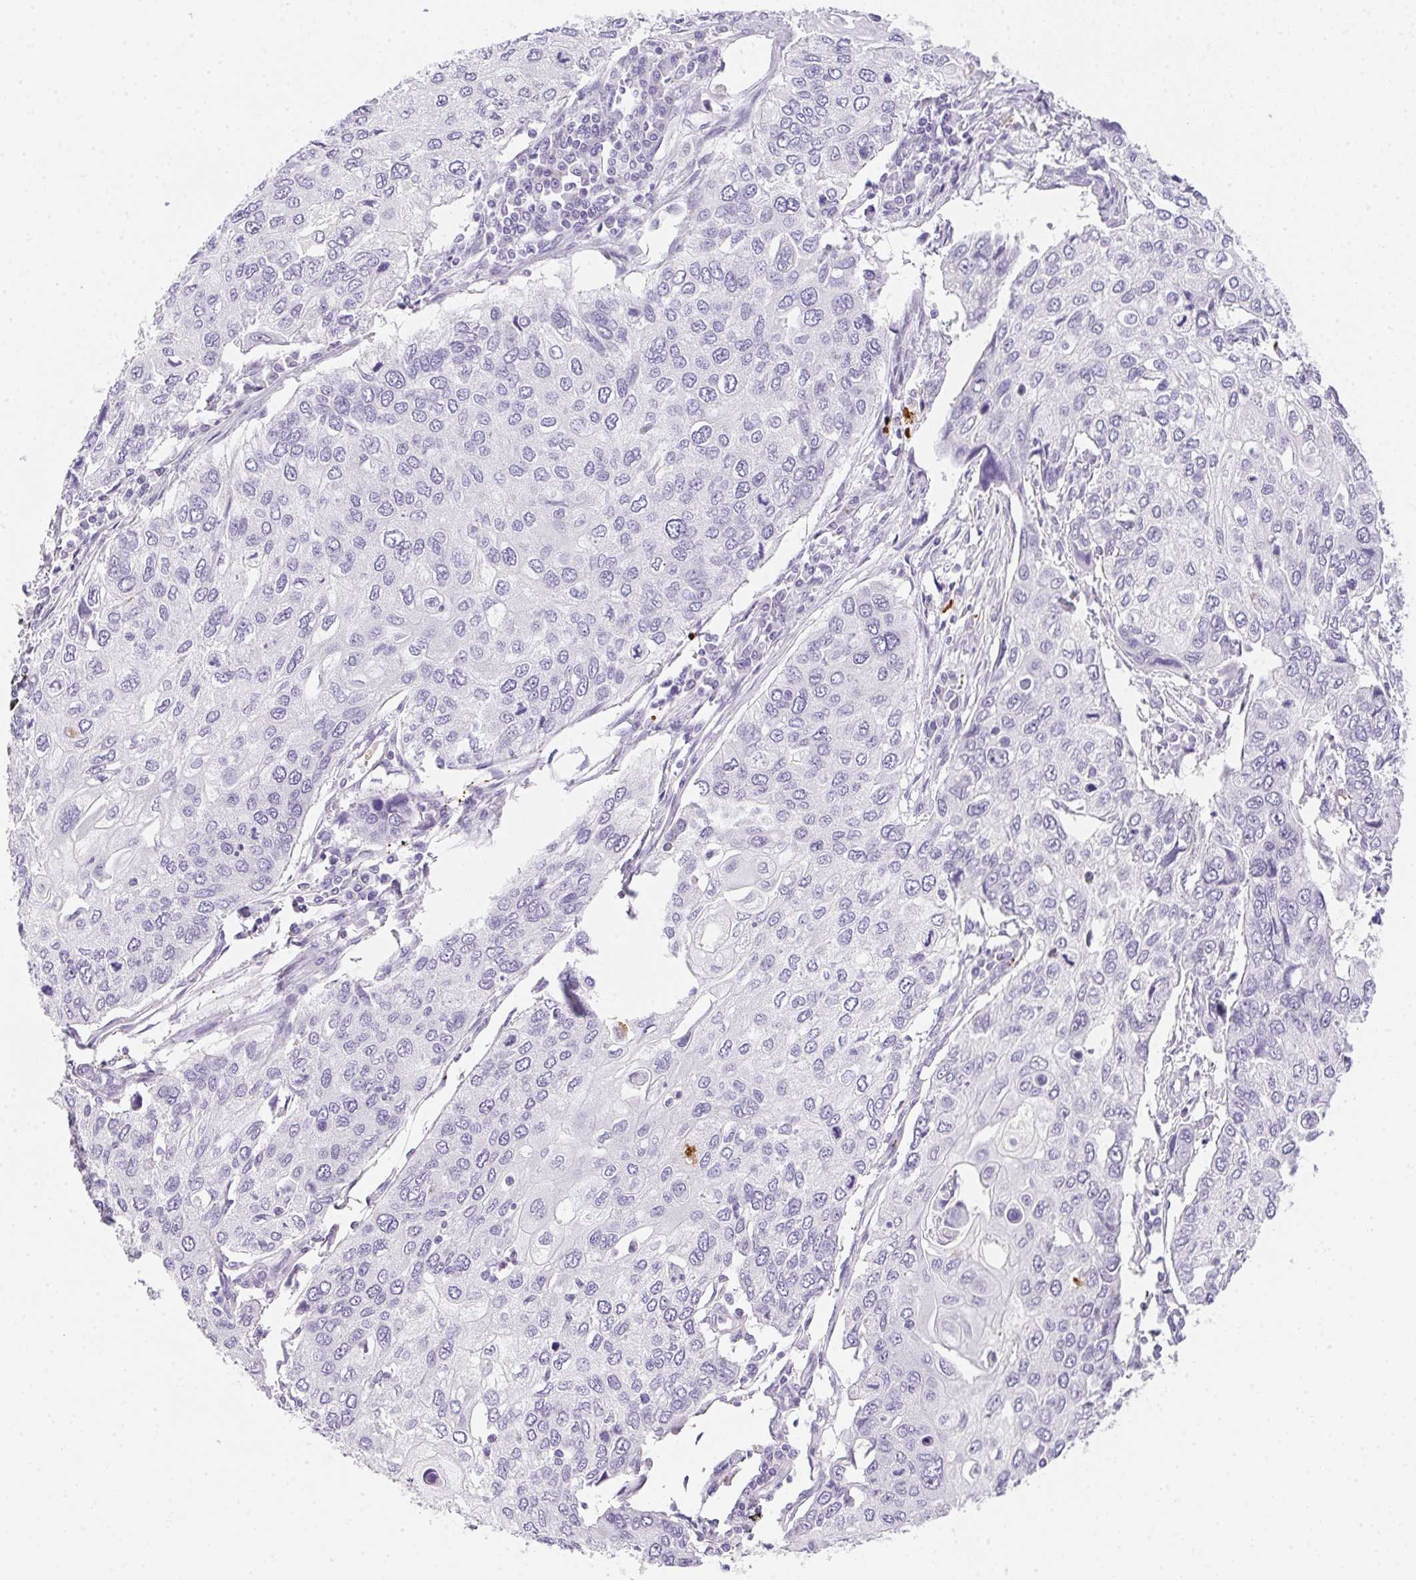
{"staining": {"intensity": "negative", "quantity": "none", "location": "none"}, "tissue": "lung cancer", "cell_type": "Tumor cells", "image_type": "cancer", "snomed": [{"axis": "morphology", "description": "Squamous cell carcinoma, NOS"}, {"axis": "morphology", "description": "Squamous cell carcinoma, metastatic, NOS"}, {"axis": "topography", "description": "Lung"}], "caption": "This is an IHC photomicrograph of human squamous cell carcinoma (lung). There is no expression in tumor cells.", "gene": "MYL4", "patient": {"sex": "male", "age": 63}}